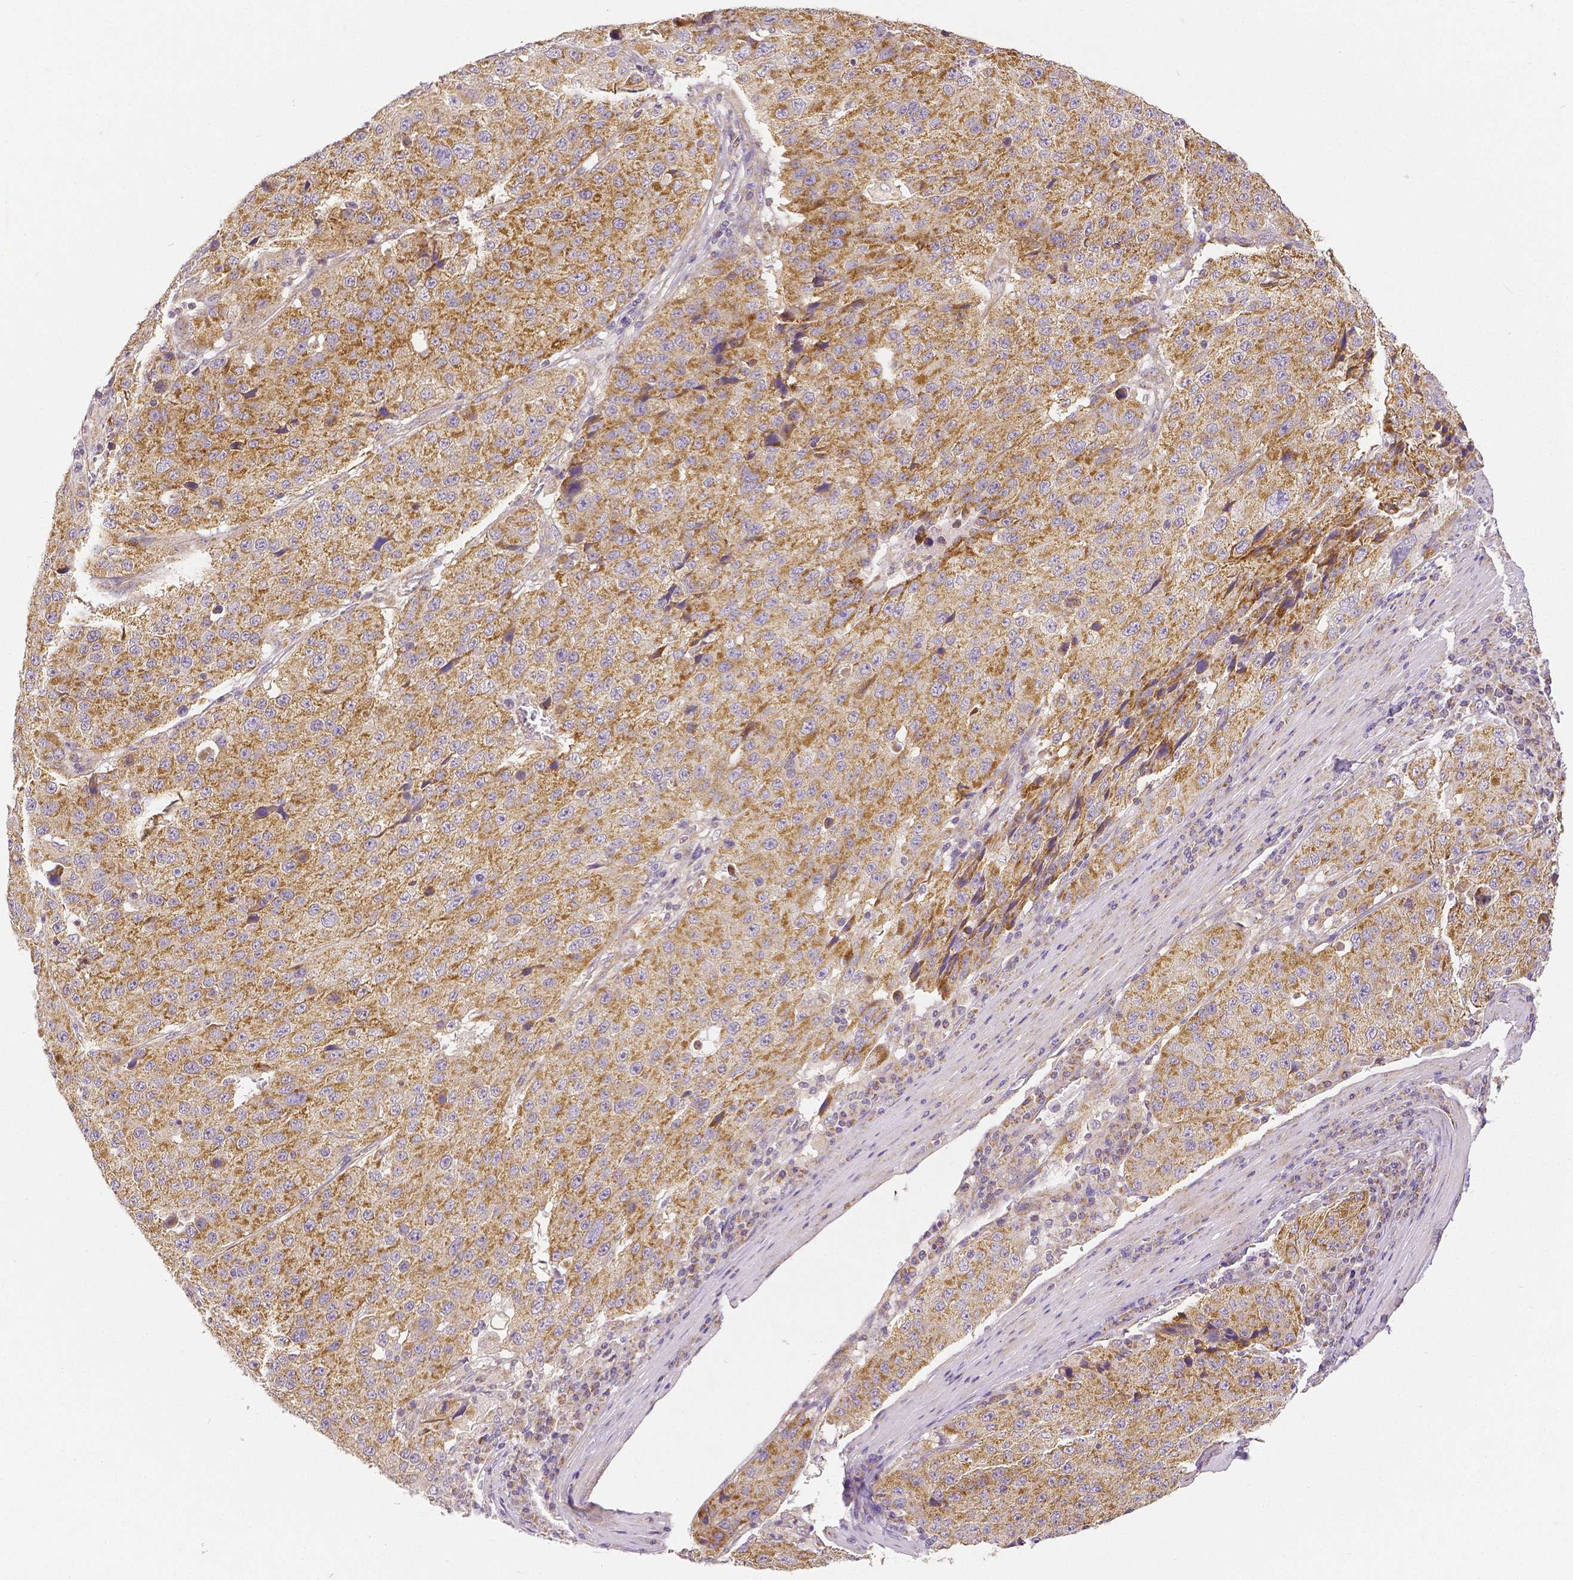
{"staining": {"intensity": "moderate", "quantity": ">75%", "location": "cytoplasmic/membranous"}, "tissue": "stomach cancer", "cell_type": "Tumor cells", "image_type": "cancer", "snomed": [{"axis": "morphology", "description": "Adenocarcinoma, NOS"}, {"axis": "topography", "description": "Stomach"}], "caption": "An IHC photomicrograph of neoplastic tissue is shown. Protein staining in brown highlights moderate cytoplasmic/membranous positivity in stomach cancer (adenocarcinoma) within tumor cells.", "gene": "RHOT1", "patient": {"sex": "male", "age": 71}}